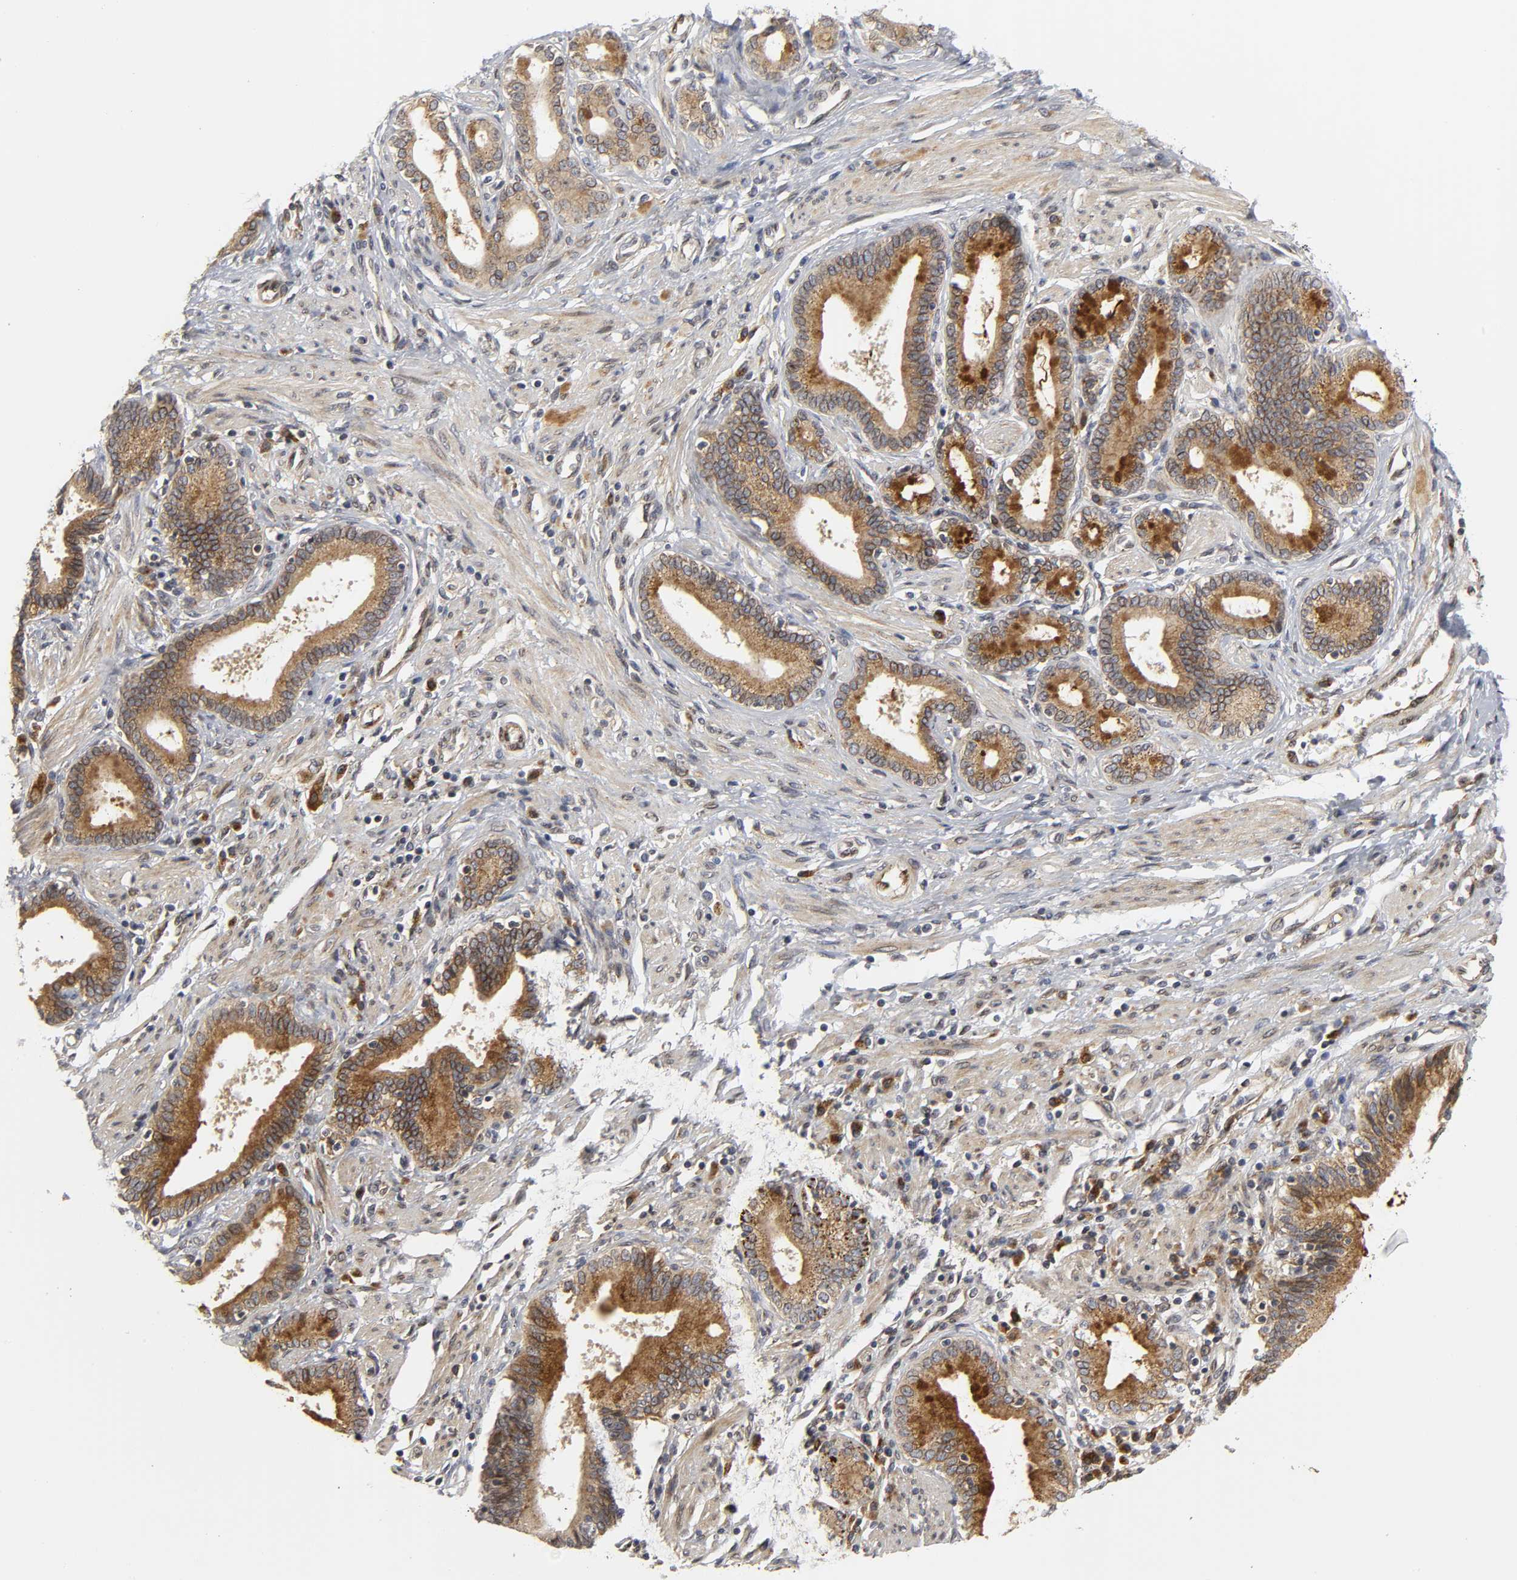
{"staining": {"intensity": "strong", "quantity": ">75%", "location": "cytoplasmic/membranous"}, "tissue": "pancreatic cancer", "cell_type": "Tumor cells", "image_type": "cancer", "snomed": [{"axis": "morphology", "description": "Adenocarcinoma, NOS"}, {"axis": "topography", "description": "Pancreas"}], "caption": "There is high levels of strong cytoplasmic/membranous positivity in tumor cells of pancreatic cancer, as demonstrated by immunohistochemical staining (brown color).", "gene": "ASB6", "patient": {"sex": "female", "age": 48}}